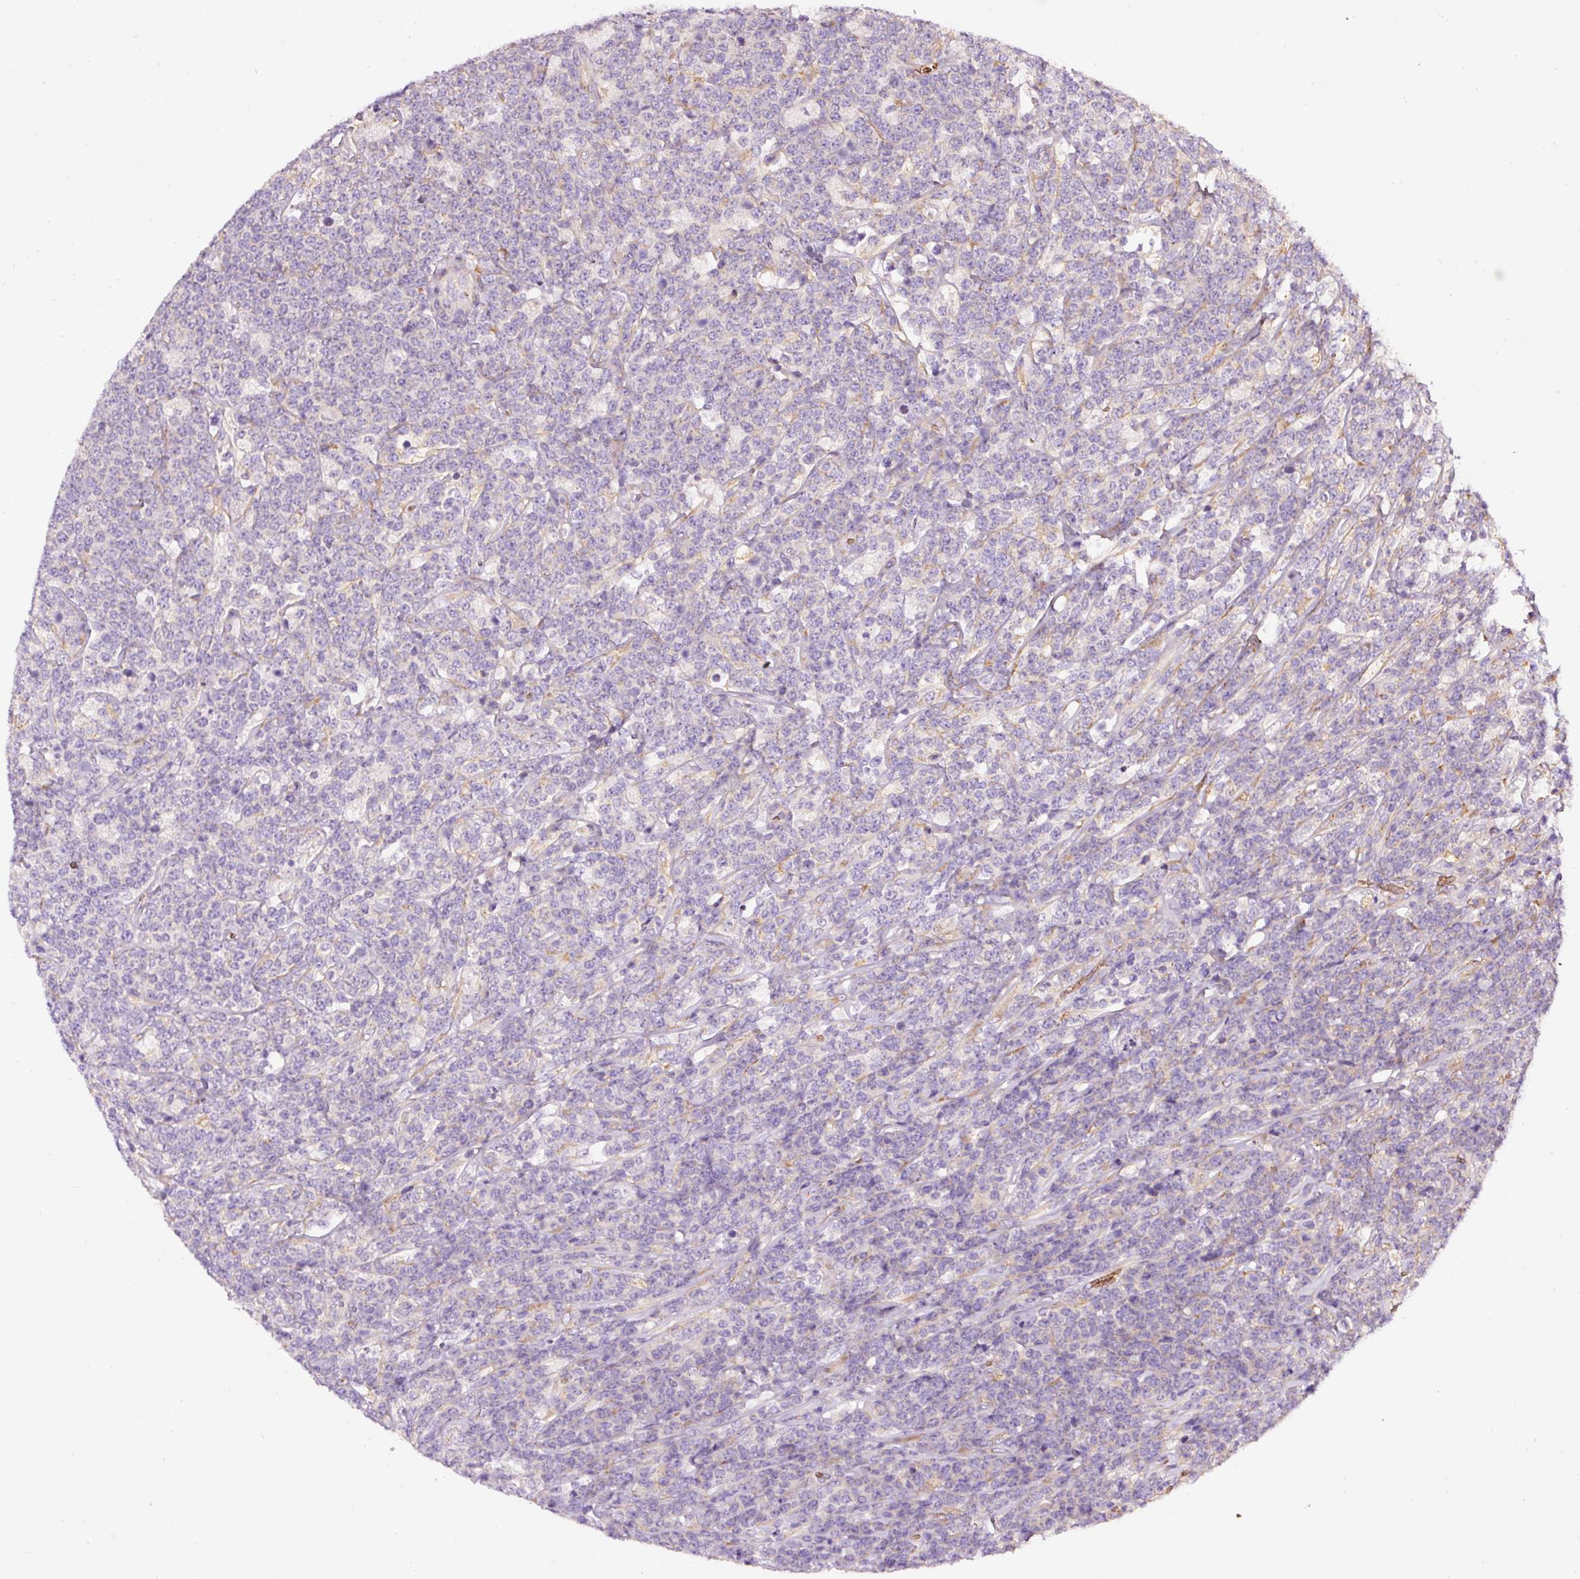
{"staining": {"intensity": "negative", "quantity": "none", "location": "none"}, "tissue": "lymphoma", "cell_type": "Tumor cells", "image_type": "cancer", "snomed": [{"axis": "morphology", "description": "Malignant lymphoma, non-Hodgkin's type, High grade"}, {"axis": "topography", "description": "Small intestine"}], "caption": "An image of human malignant lymphoma, non-Hodgkin's type (high-grade) is negative for staining in tumor cells. (DAB (3,3'-diaminobenzidine) immunohistochemistry (IHC) visualized using brightfield microscopy, high magnification).", "gene": "PRRC2A", "patient": {"sex": "male", "age": 8}}